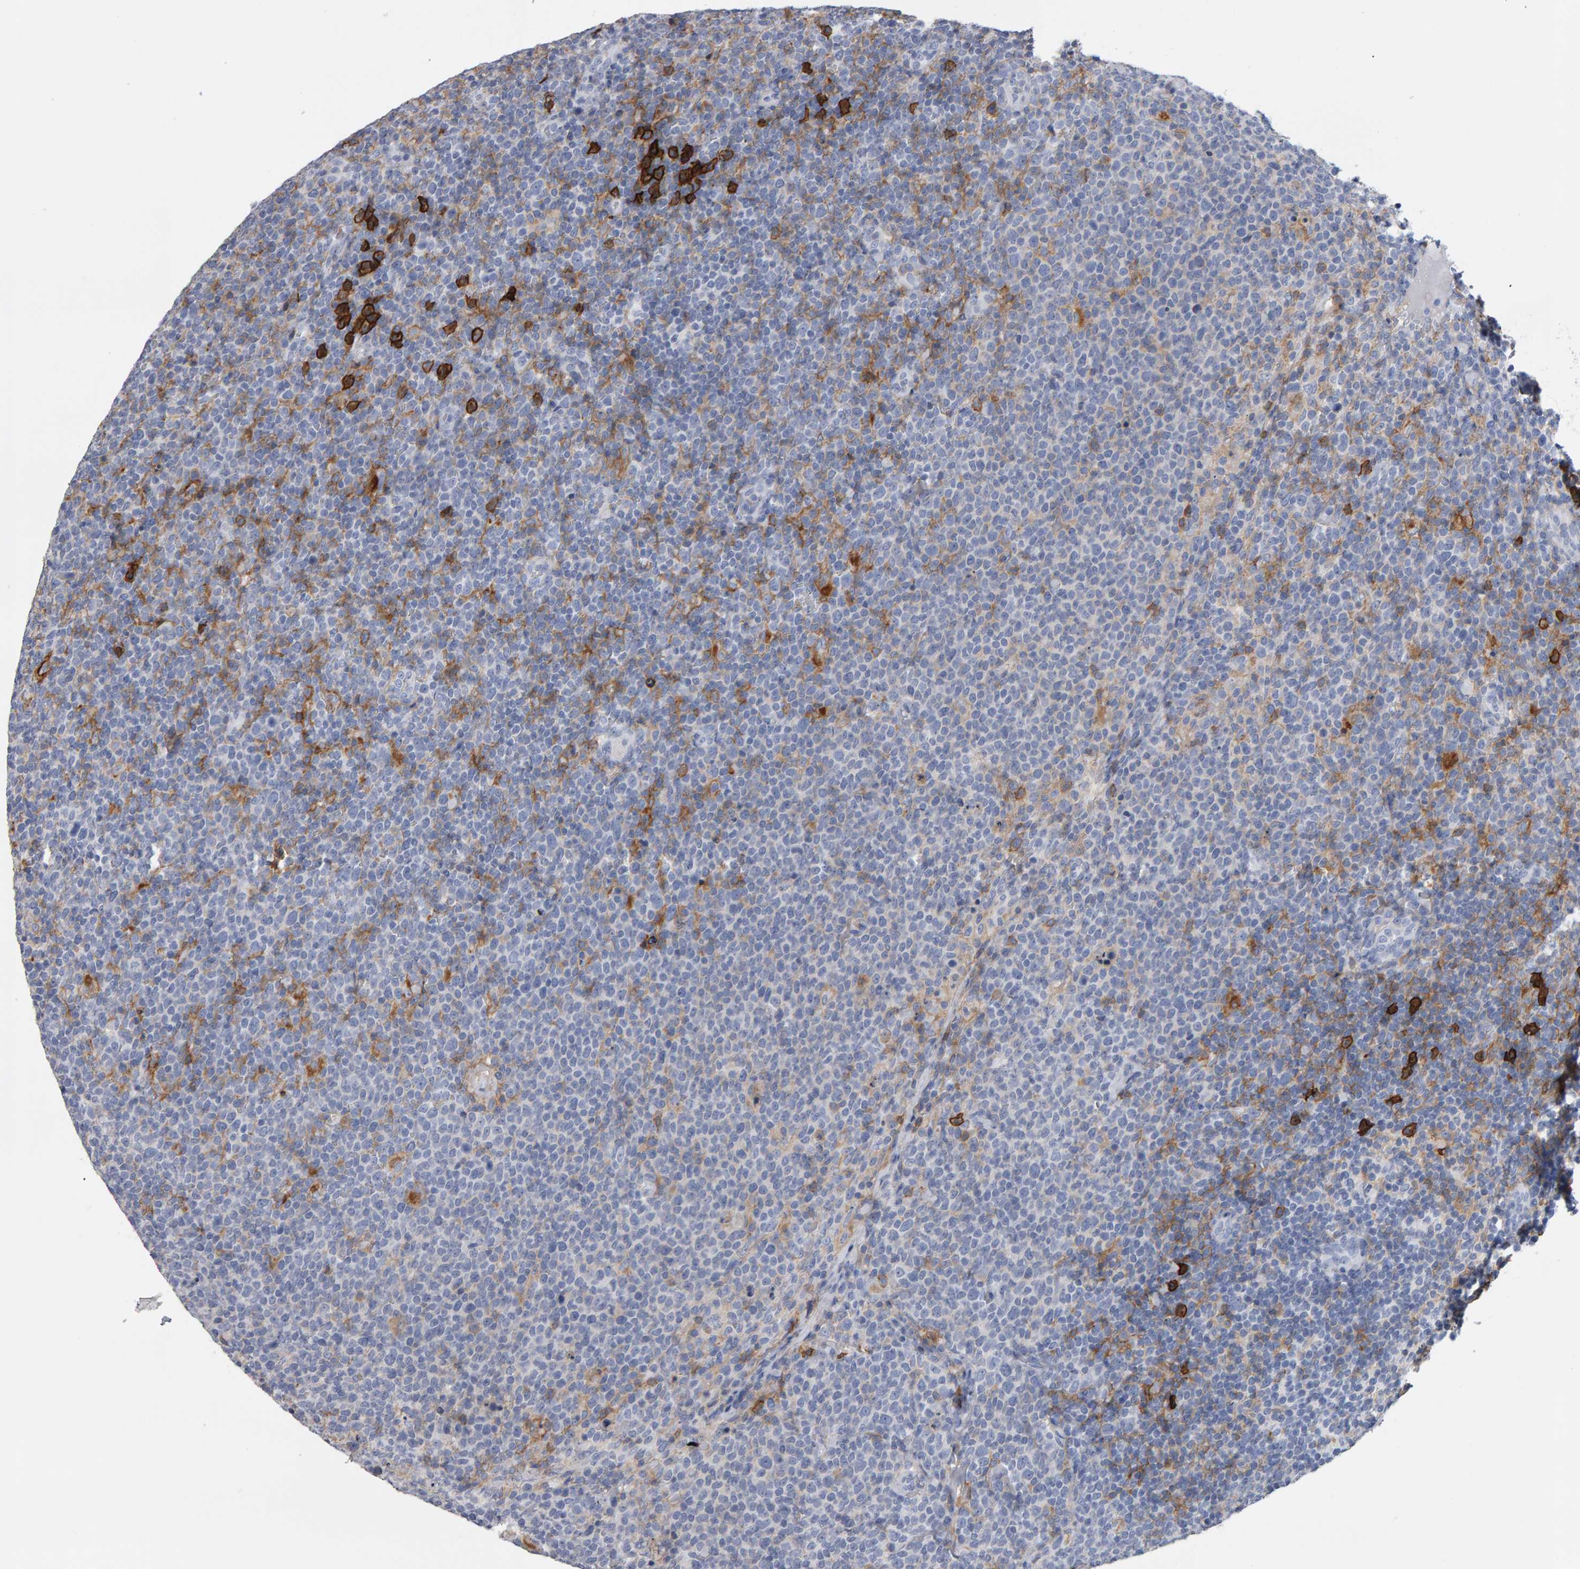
{"staining": {"intensity": "negative", "quantity": "none", "location": "none"}, "tissue": "lymphoma", "cell_type": "Tumor cells", "image_type": "cancer", "snomed": [{"axis": "morphology", "description": "Malignant lymphoma, non-Hodgkin's type, High grade"}, {"axis": "topography", "description": "Lymph node"}], "caption": "DAB immunohistochemical staining of human lymphoma exhibits no significant staining in tumor cells. (DAB (3,3'-diaminobenzidine) immunohistochemistry, high magnification).", "gene": "CD38", "patient": {"sex": "male", "age": 61}}